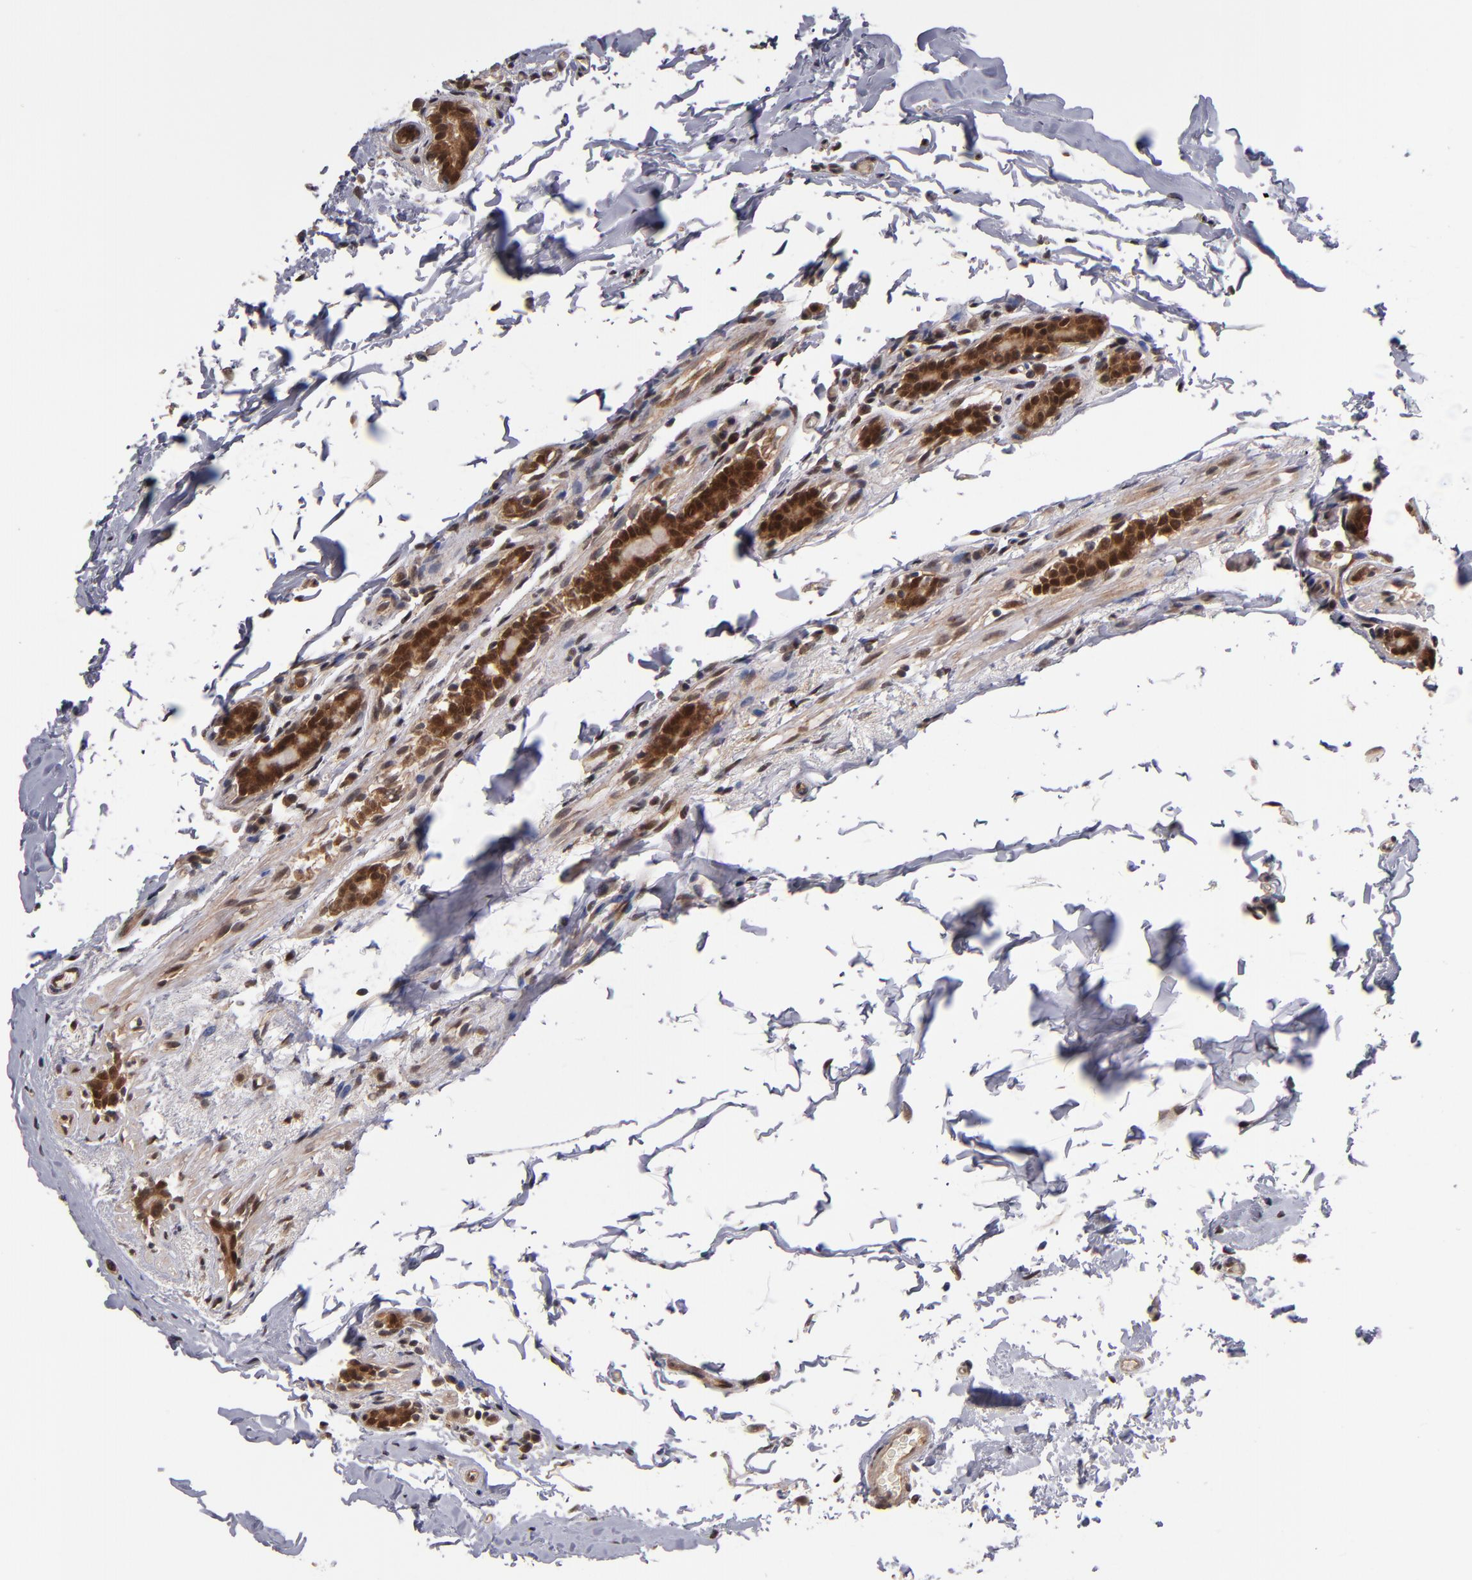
{"staining": {"intensity": "moderate", "quantity": ">75%", "location": "cytoplasmic/membranous,nuclear"}, "tissue": "breast cancer", "cell_type": "Tumor cells", "image_type": "cancer", "snomed": [{"axis": "morphology", "description": "Lobular carcinoma"}, {"axis": "topography", "description": "Breast"}], "caption": "There is medium levels of moderate cytoplasmic/membranous and nuclear staining in tumor cells of lobular carcinoma (breast), as demonstrated by immunohistochemical staining (brown color).", "gene": "CUL5", "patient": {"sex": "female", "age": 55}}